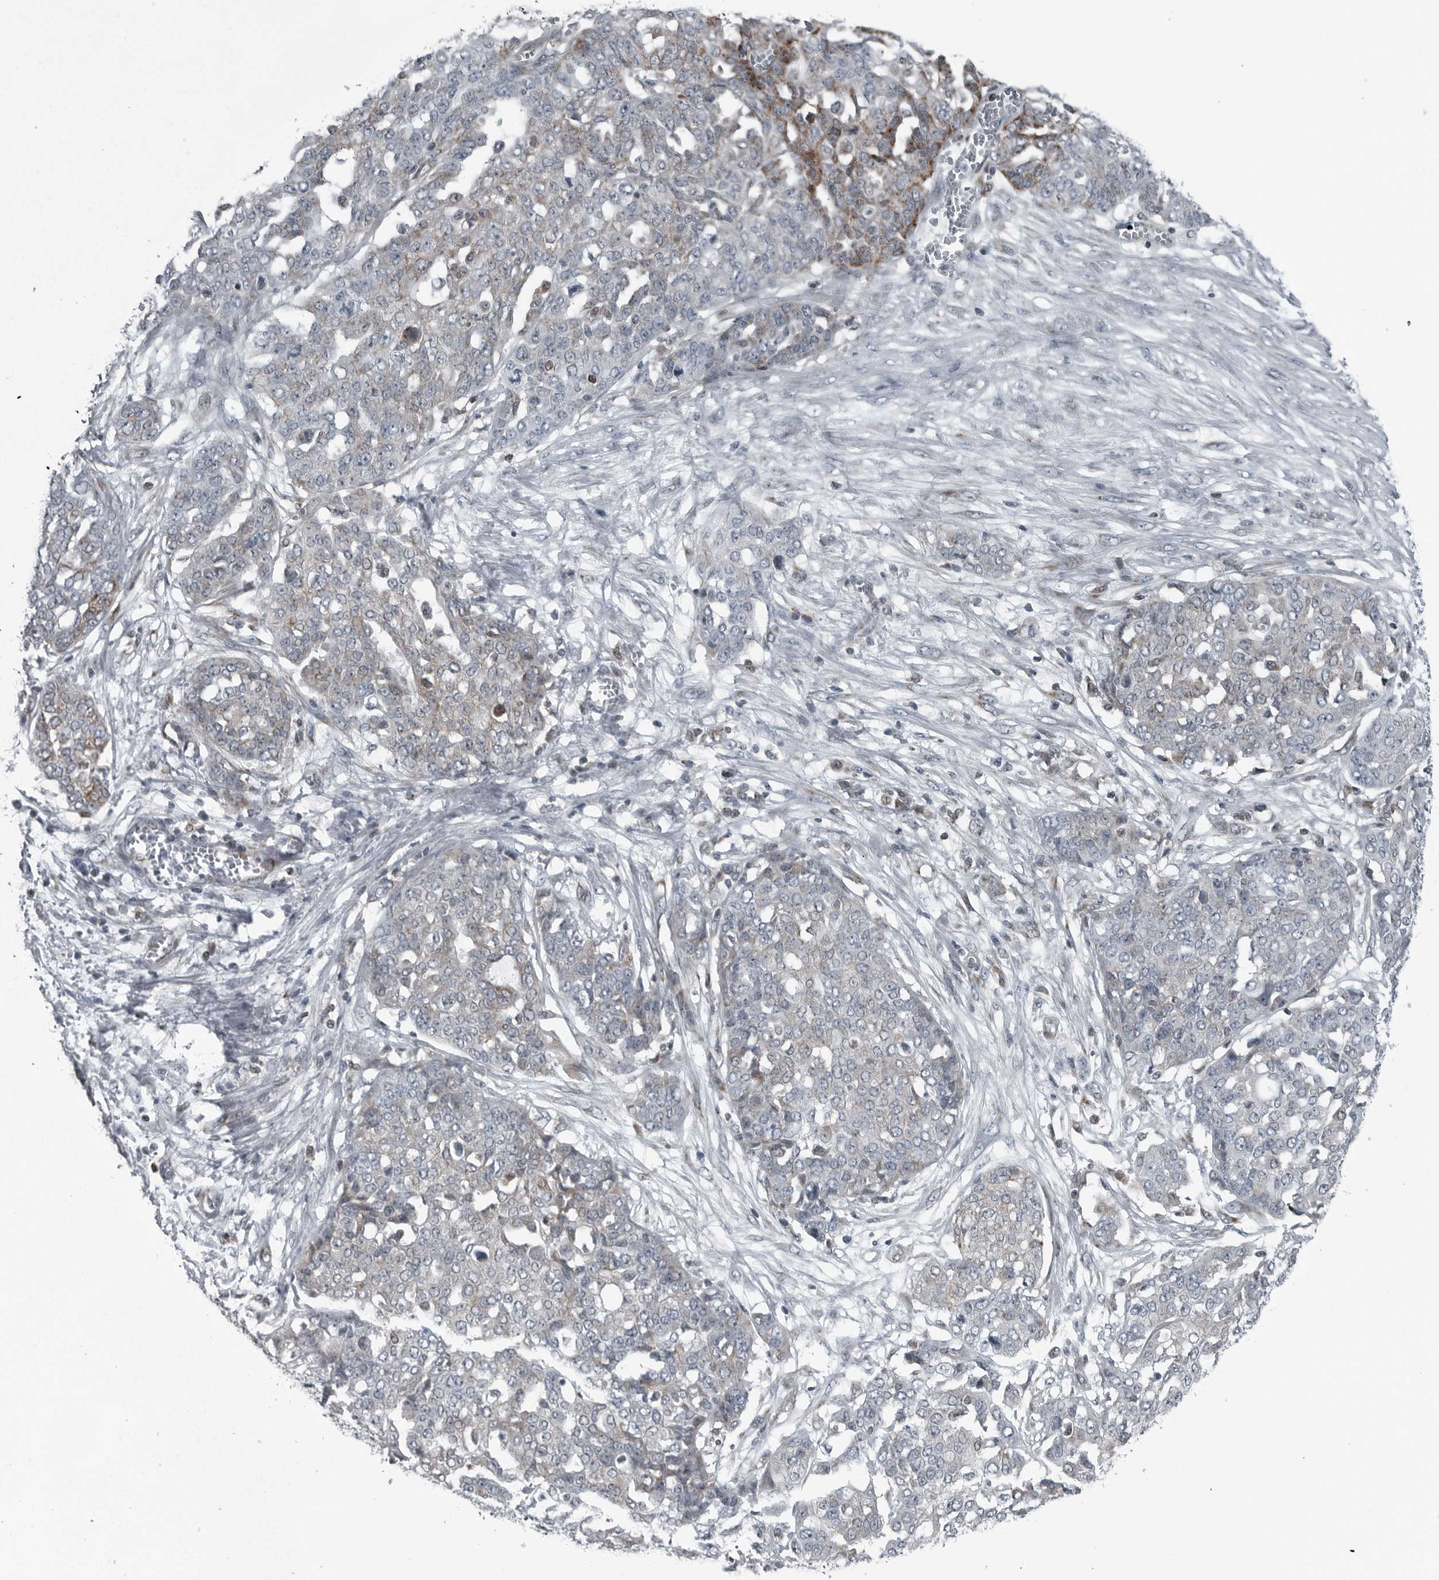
{"staining": {"intensity": "weak", "quantity": "<25%", "location": "cytoplasmic/membranous"}, "tissue": "ovarian cancer", "cell_type": "Tumor cells", "image_type": "cancer", "snomed": [{"axis": "morphology", "description": "Cystadenocarcinoma, serous, NOS"}, {"axis": "topography", "description": "Soft tissue"}, {"axis": "topography", "description": "Ovary"}], "caption": "DAB immunohistochemical staining of serous cystadenocarcinoma (ovarian) shows no significant expression in tumor cells.", "gene": "GAK", "patient": {"sex": "female", "age": 57}}